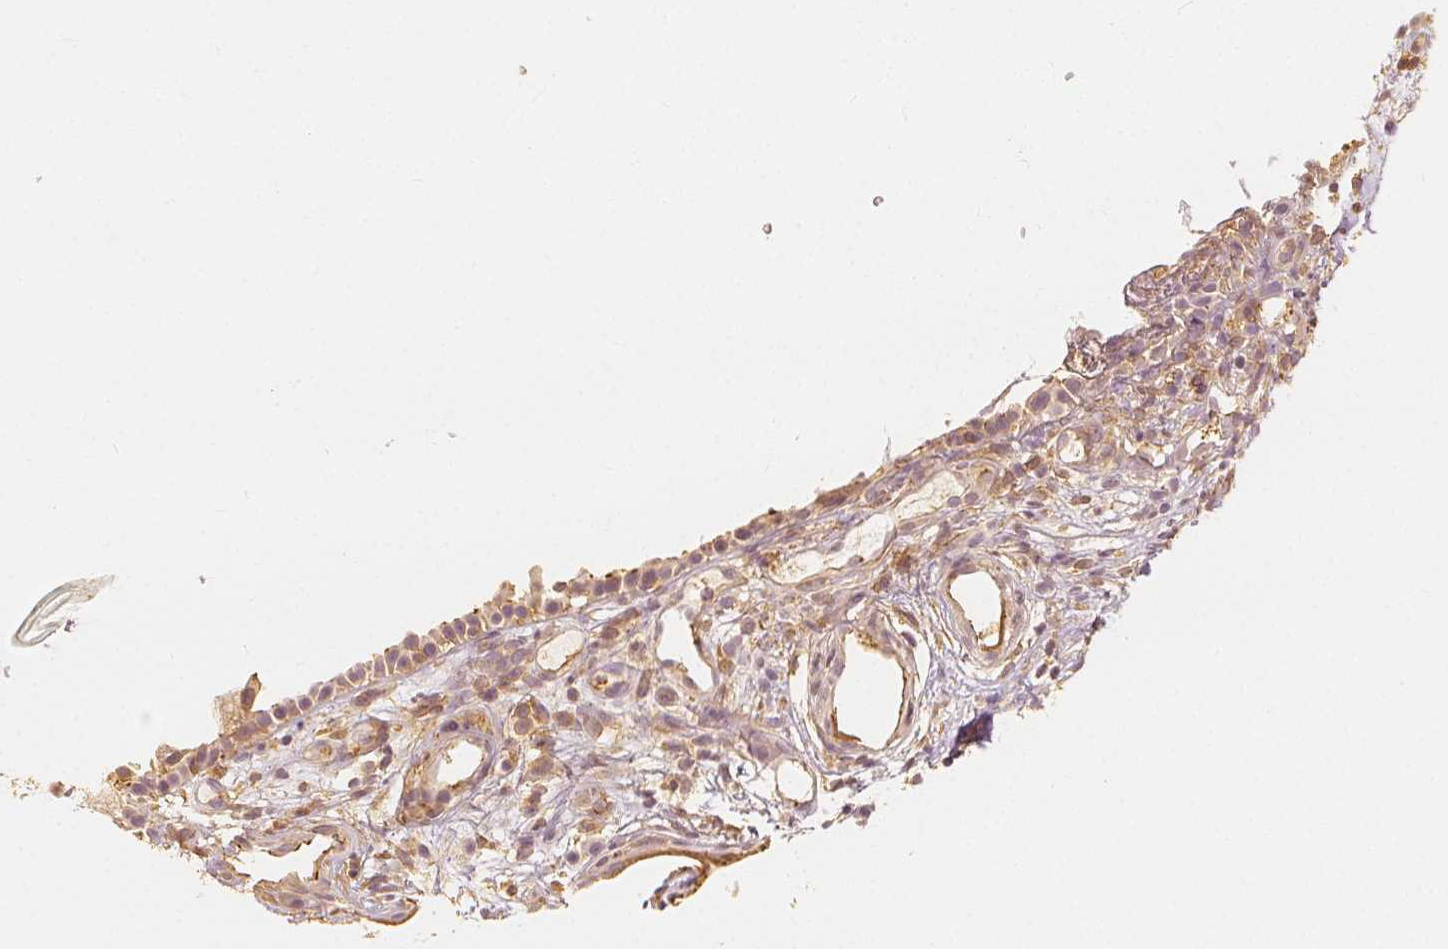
{"staining": {"intensity": "weak", "quantity": "25%-75%", "location": "cytoplasmic/membranous"}, "tissue": "nasopharynx", "cell_type": "Respiratory epithelial cells", "image_type": "normal", "snomed": [{"axis": "morphology", "description": "Normal tissue, NOS"}, {"axis": "morphology", "description": "Inflammation, NOS"}, {"axis": "topography", "description": "Nasopharynx"}], "caption": "About 25%-75% of respiratory epithelial cells in unremarkable nasopharynx demonstrate weak cytoplasmic/membranous protein staining as visualized by brown immunohistochemical staining.", "gene": "ARHGAP26", "patient": {"sex": "male", "age": 54}}